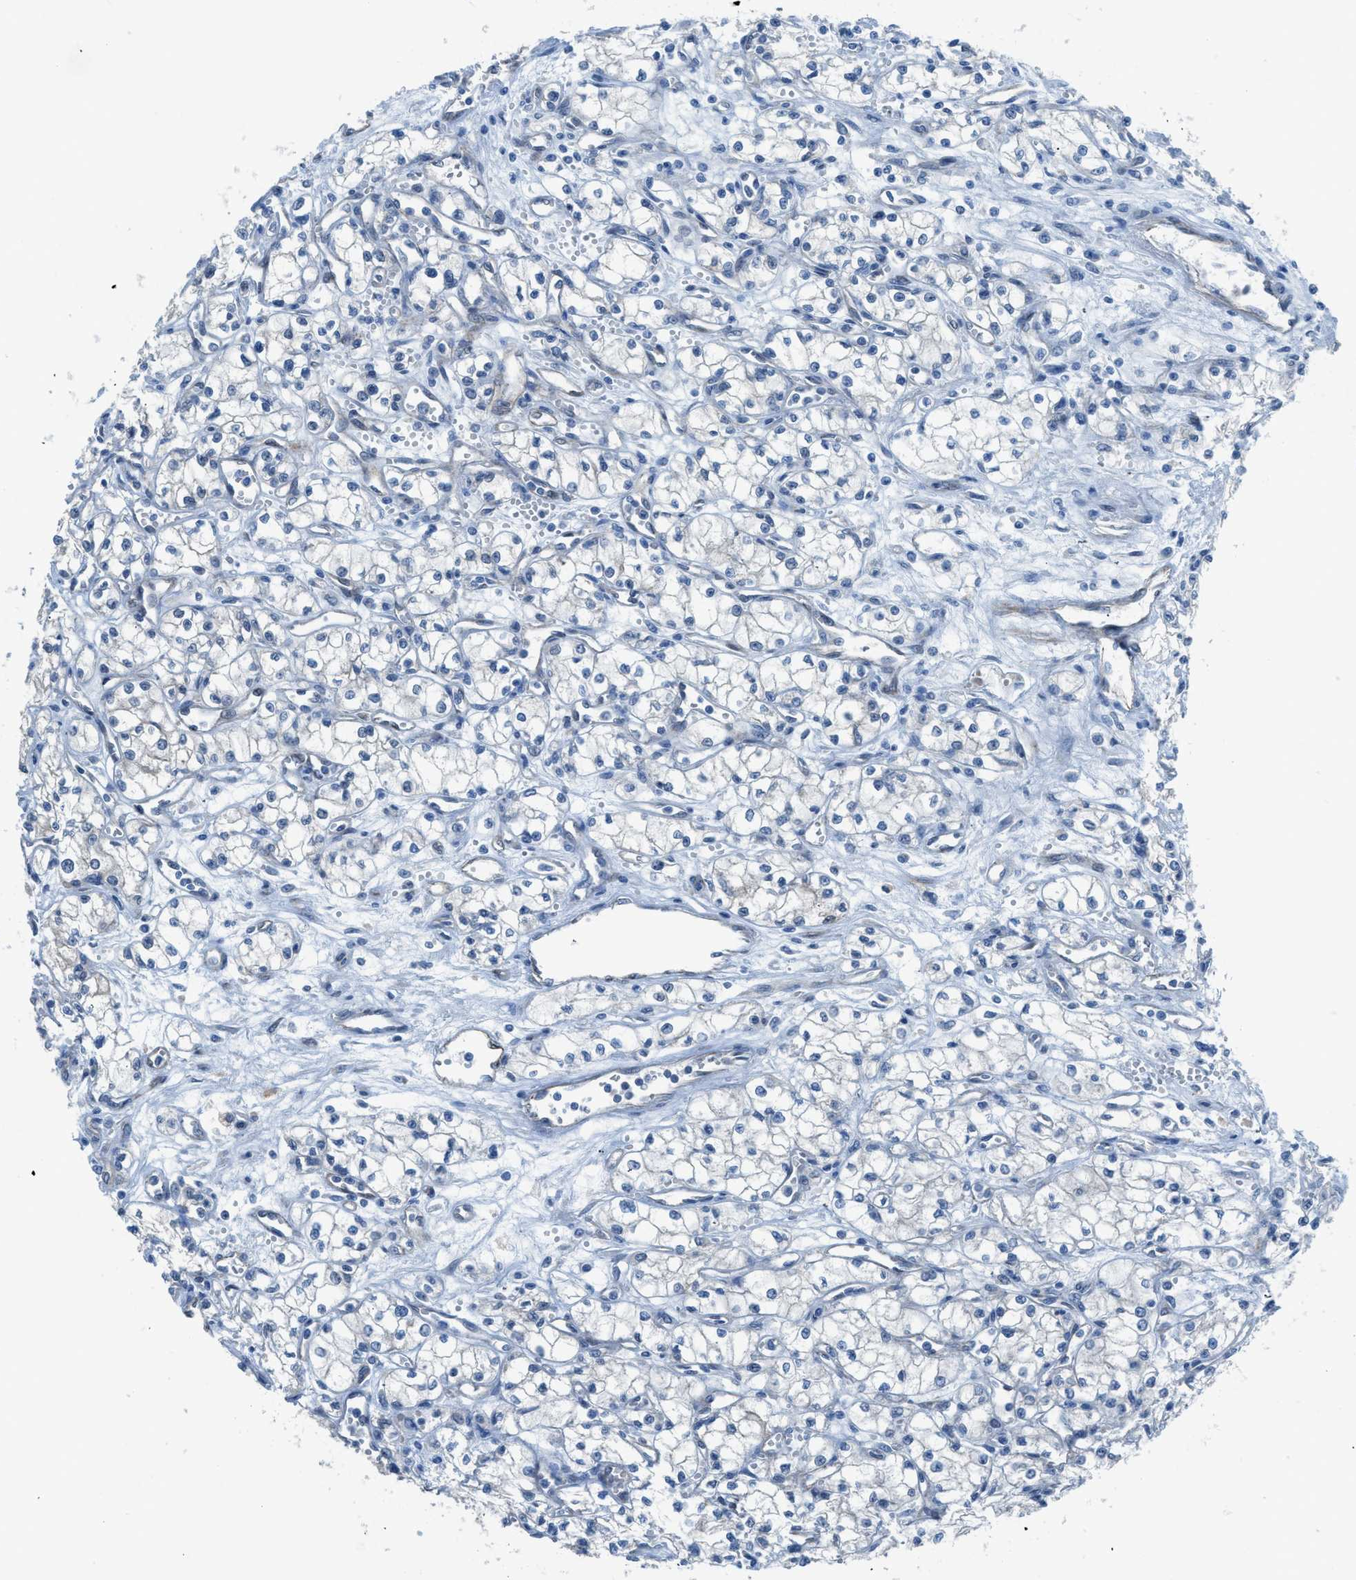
{"staining": {"intensity": "negative", "quantity": "none", "location": "none"}, "tissue": "renal cancer", "cell_type": "Tumor cells", "image_type": "cancer", "snomed": [{"axis": "morphology", "description": "Normal tissue, NOS"}, {"axis": "morphology", "description": "Adenocarcinoma, NOS"}, {"axis": "topography", "description": "Kidney"}], "caption": "The photomicrograph demonstrates no significant expression in tumor cells of renal cancer (adenocarcinoma).", "gene": "PRKN", "patient": {"sex": "male", "age": 59}}